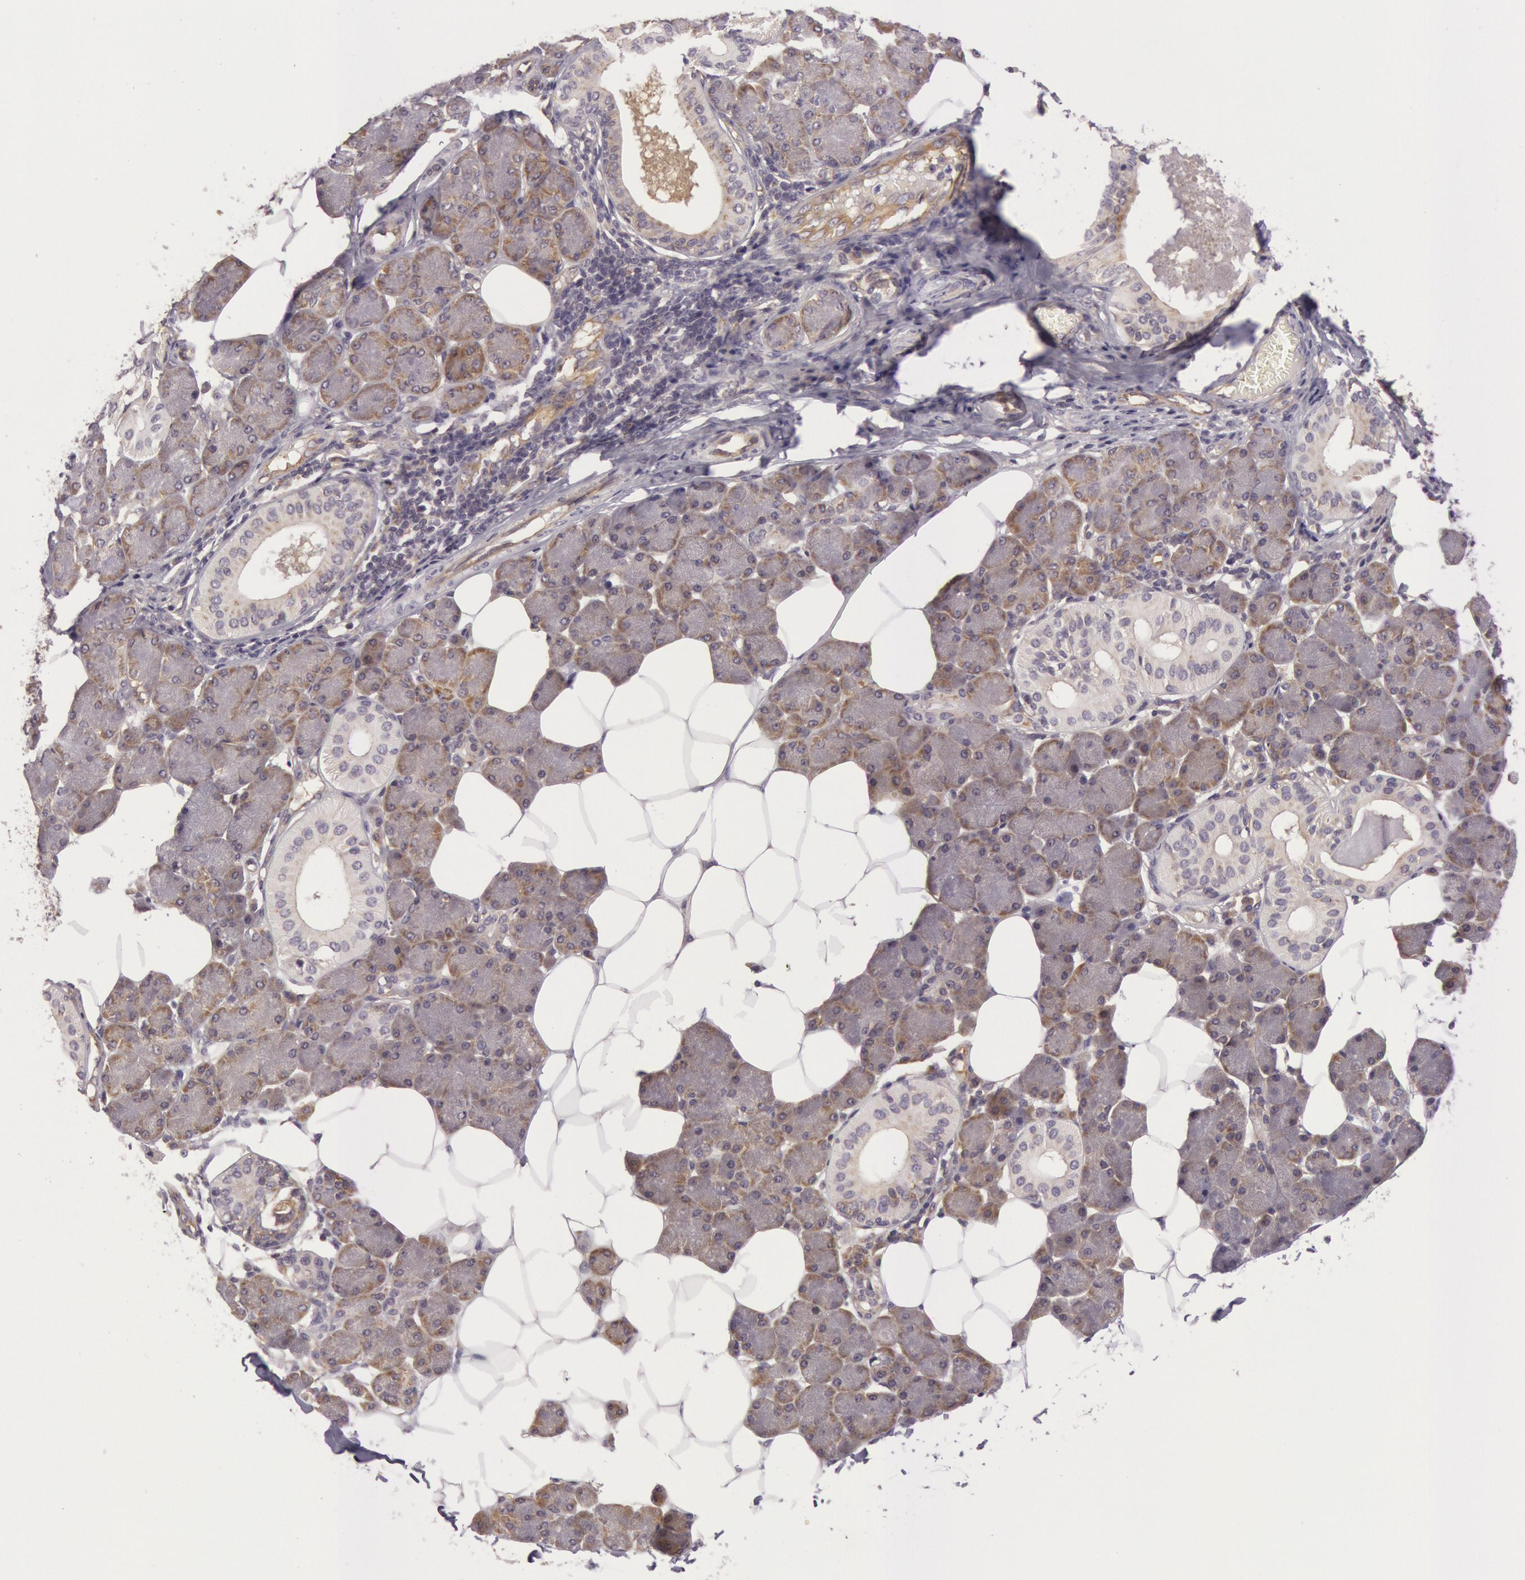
{"staining": {"intensity": "moderate", "quantity": ">75%", "location": "cytoplasmic/membranous"}, "tissue": "salivary gland", "cell_type": "Glandular cells", "image_type": "normal", "snomed": [{"axis": "morphology", "description": "Normal tissue, NOS"}, {"axis": "morphology", "description": "Adenoma, NOS"}, {"axis": "topography", "description": "Salivary gland"}], "caption": "Protein expression analysis of unremarkable human salivary gland reveals moderate cytoplasmic/membranous staining in approximately >75% of glandular cells.", "gene": "CHUK", "patient": {"sex": "female", "age": 32}}